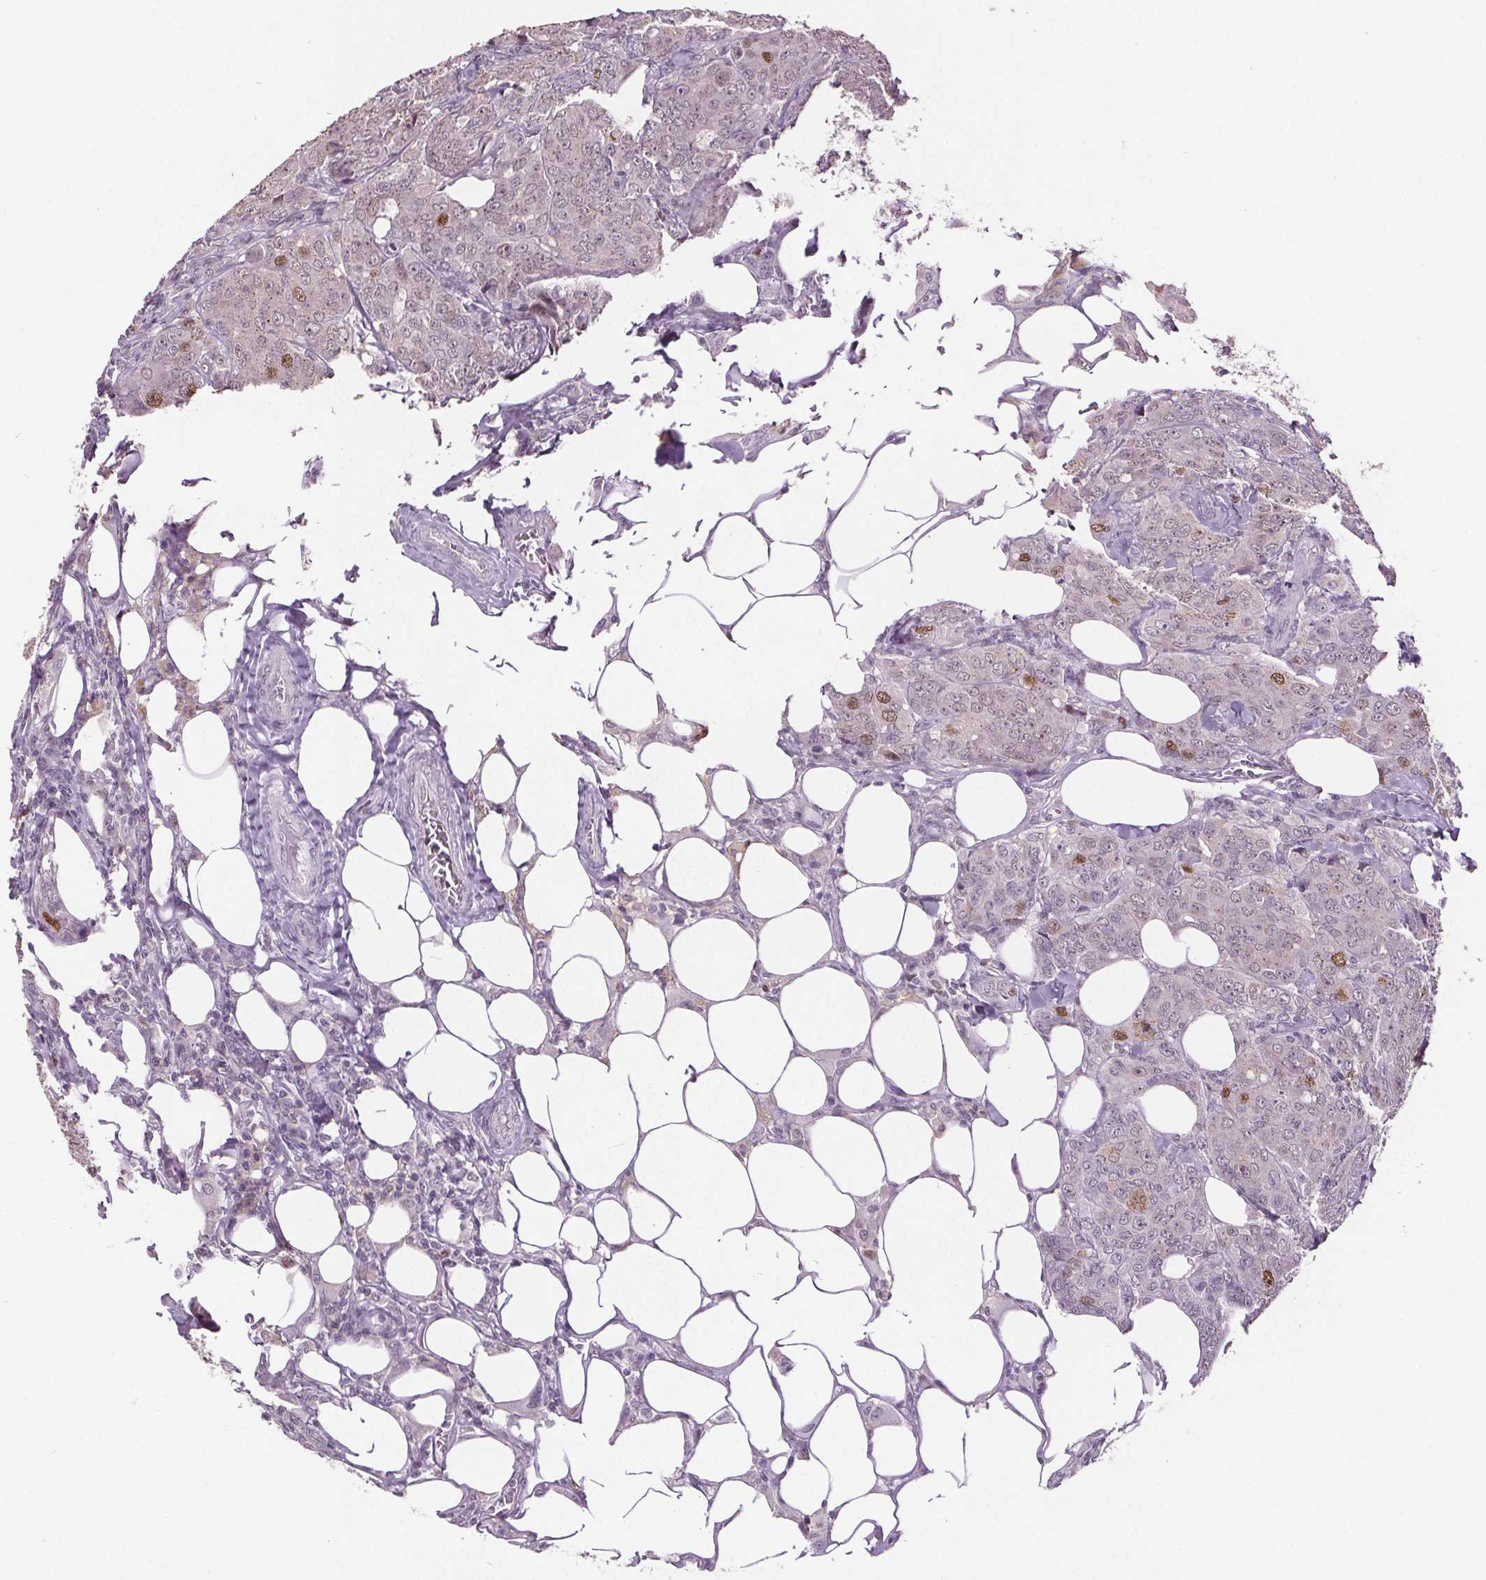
{"staining": {"intensity": "moderate", "quantity": "<25%", "location": "nuclear"}, "tissue": "breast cancer", "cell_type": "Tumor cells", "image_type": "cancer", "snomed": [{"axis": "morphology", "description": "Duct carcinoma"}, {"axis": "topography", "description": "Breast"}], "caption": "IHC image of infiltrating ductal carcinoma (breast) stained for a protein (brown), which reveals low levels of moderate nuclear positivity in approximately <25% of tumor cells.", "gene": "CENPF", "patient": {"sex": "female", "age": 43}}